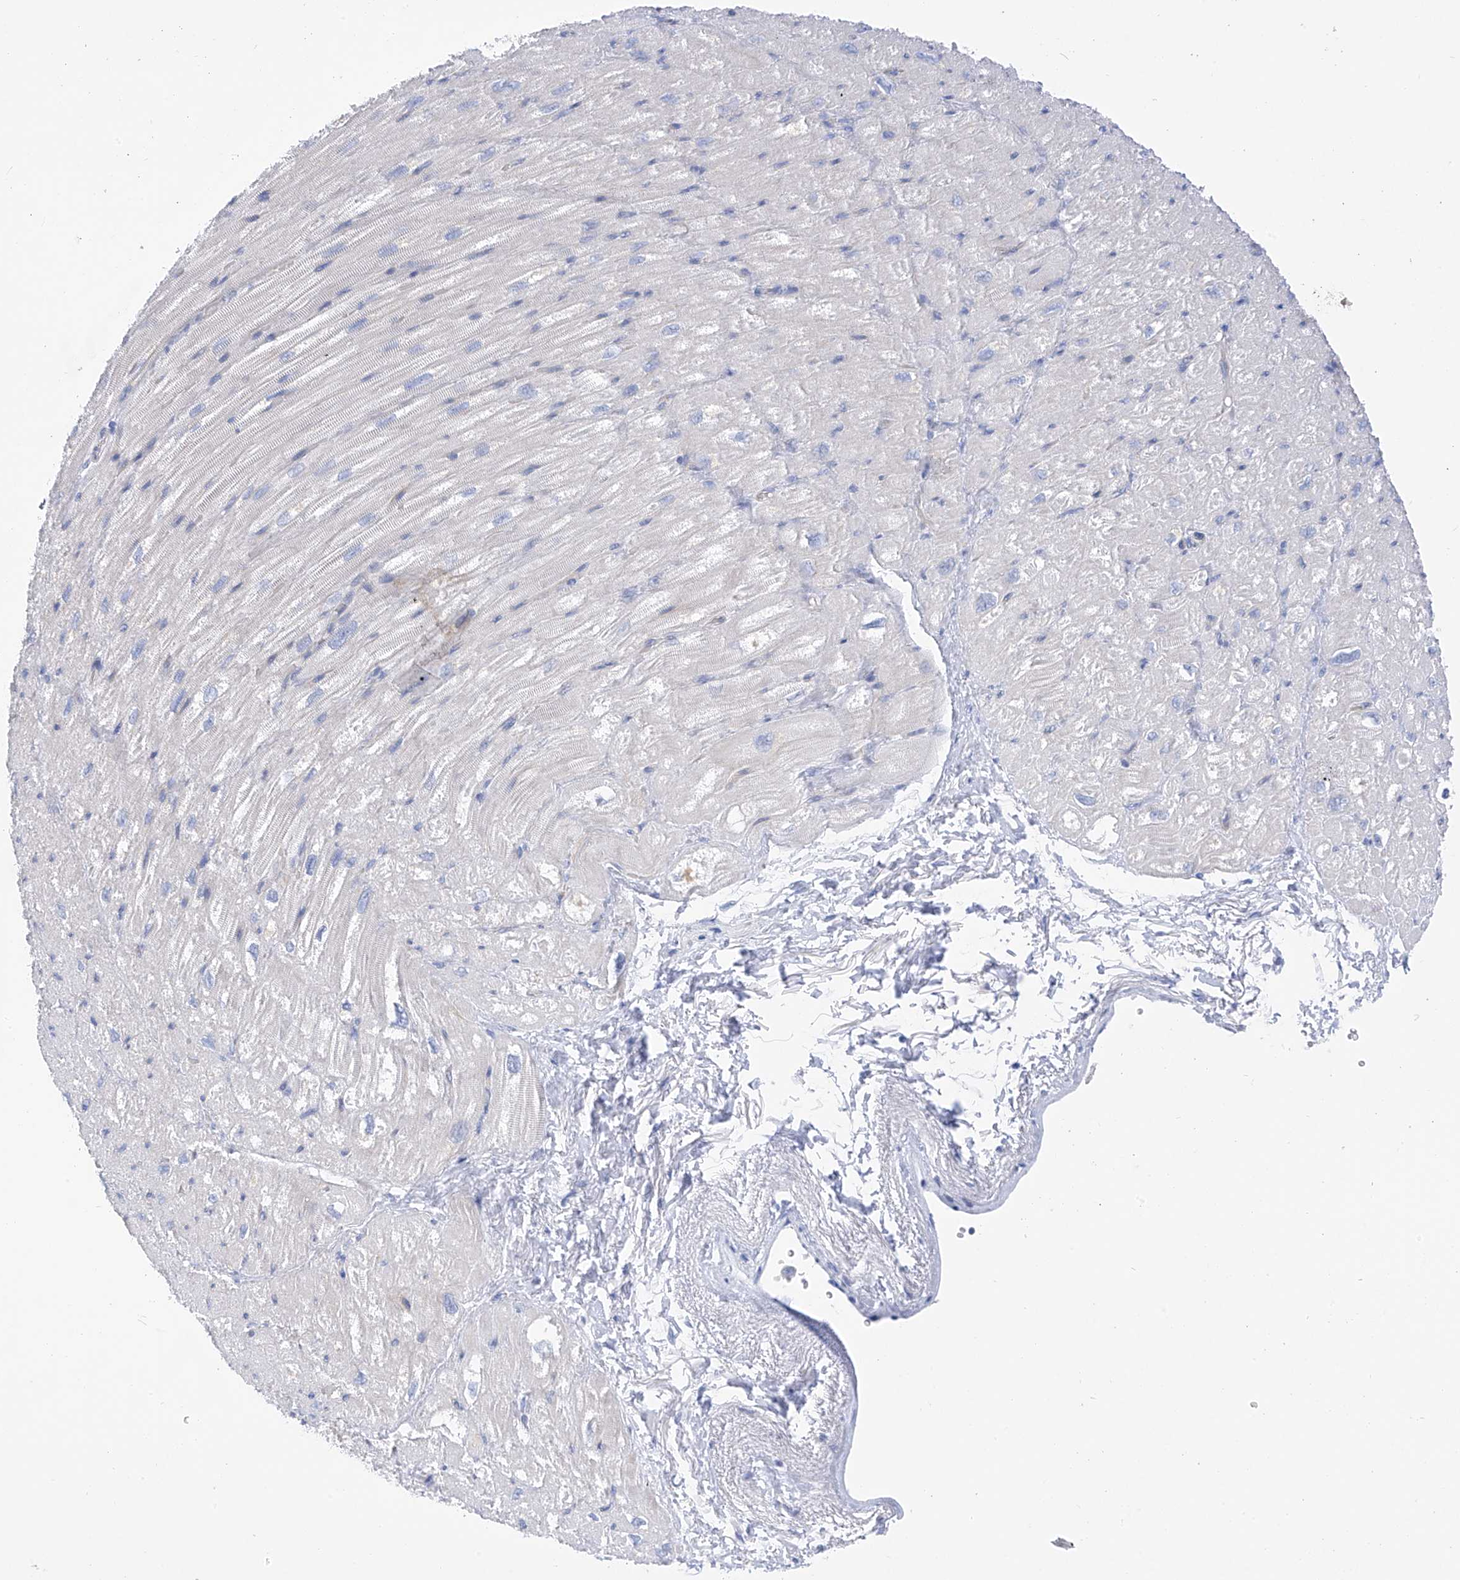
{"staining": {"intensity": "negative", "quantity": "none", "location": "none"}, "tissue": "heart muscle", "cell_type": "Cardiomyocytes", "image_type": "normal", "snomed": [{"axis": "morphology", "description": "Normal tissue, NOS"}, {"axis": "topography", "description": "Heart"}], "caption": "DAB immunohistochemical staining of benign human heart muscle shows no significant expression in cardiomyocytes.", "gene": "PIK3C2B", "patient": {"sex": "male", "age": 50}}